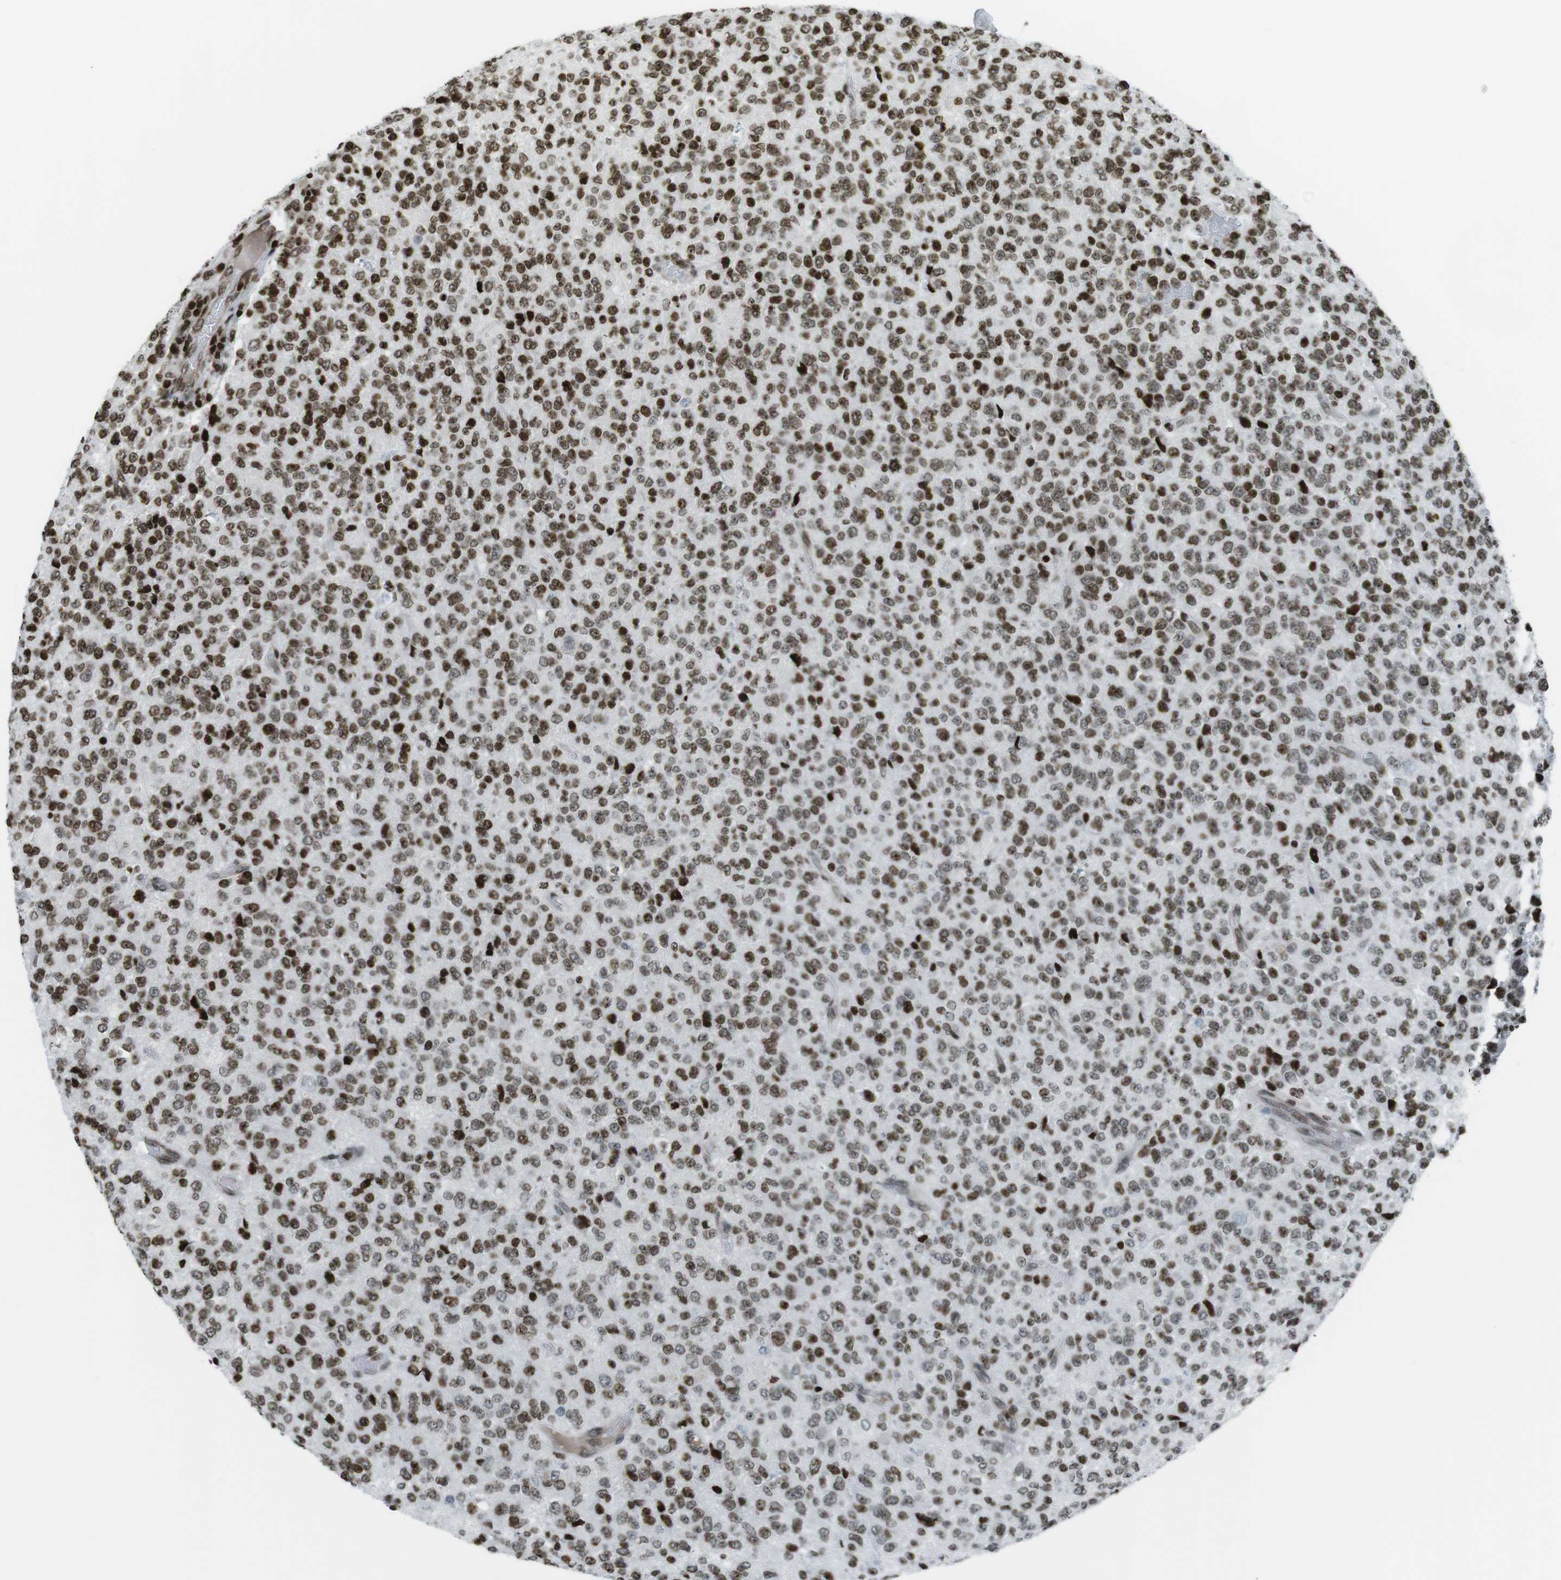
{"staining": {"intensity": "strong", "quantity": ">75%", "location": "nuclear"}, "tissue": "glioma", "cell_type": "Tumor cells", "image_type": "cancer", "snomed": [{"axis": "morphology", "description": "Glioma, malignant, High grade"}, {"axis": "topography", "description": "pancreas cauda"}], "caption": "Approximately >75% of tumor cells in human glioma reveal strong nuclear protein staining as visualized by brown immunohistochemical staining.", "gene": "H2AC8", "patient": {"sex": "male", "age": 60}}